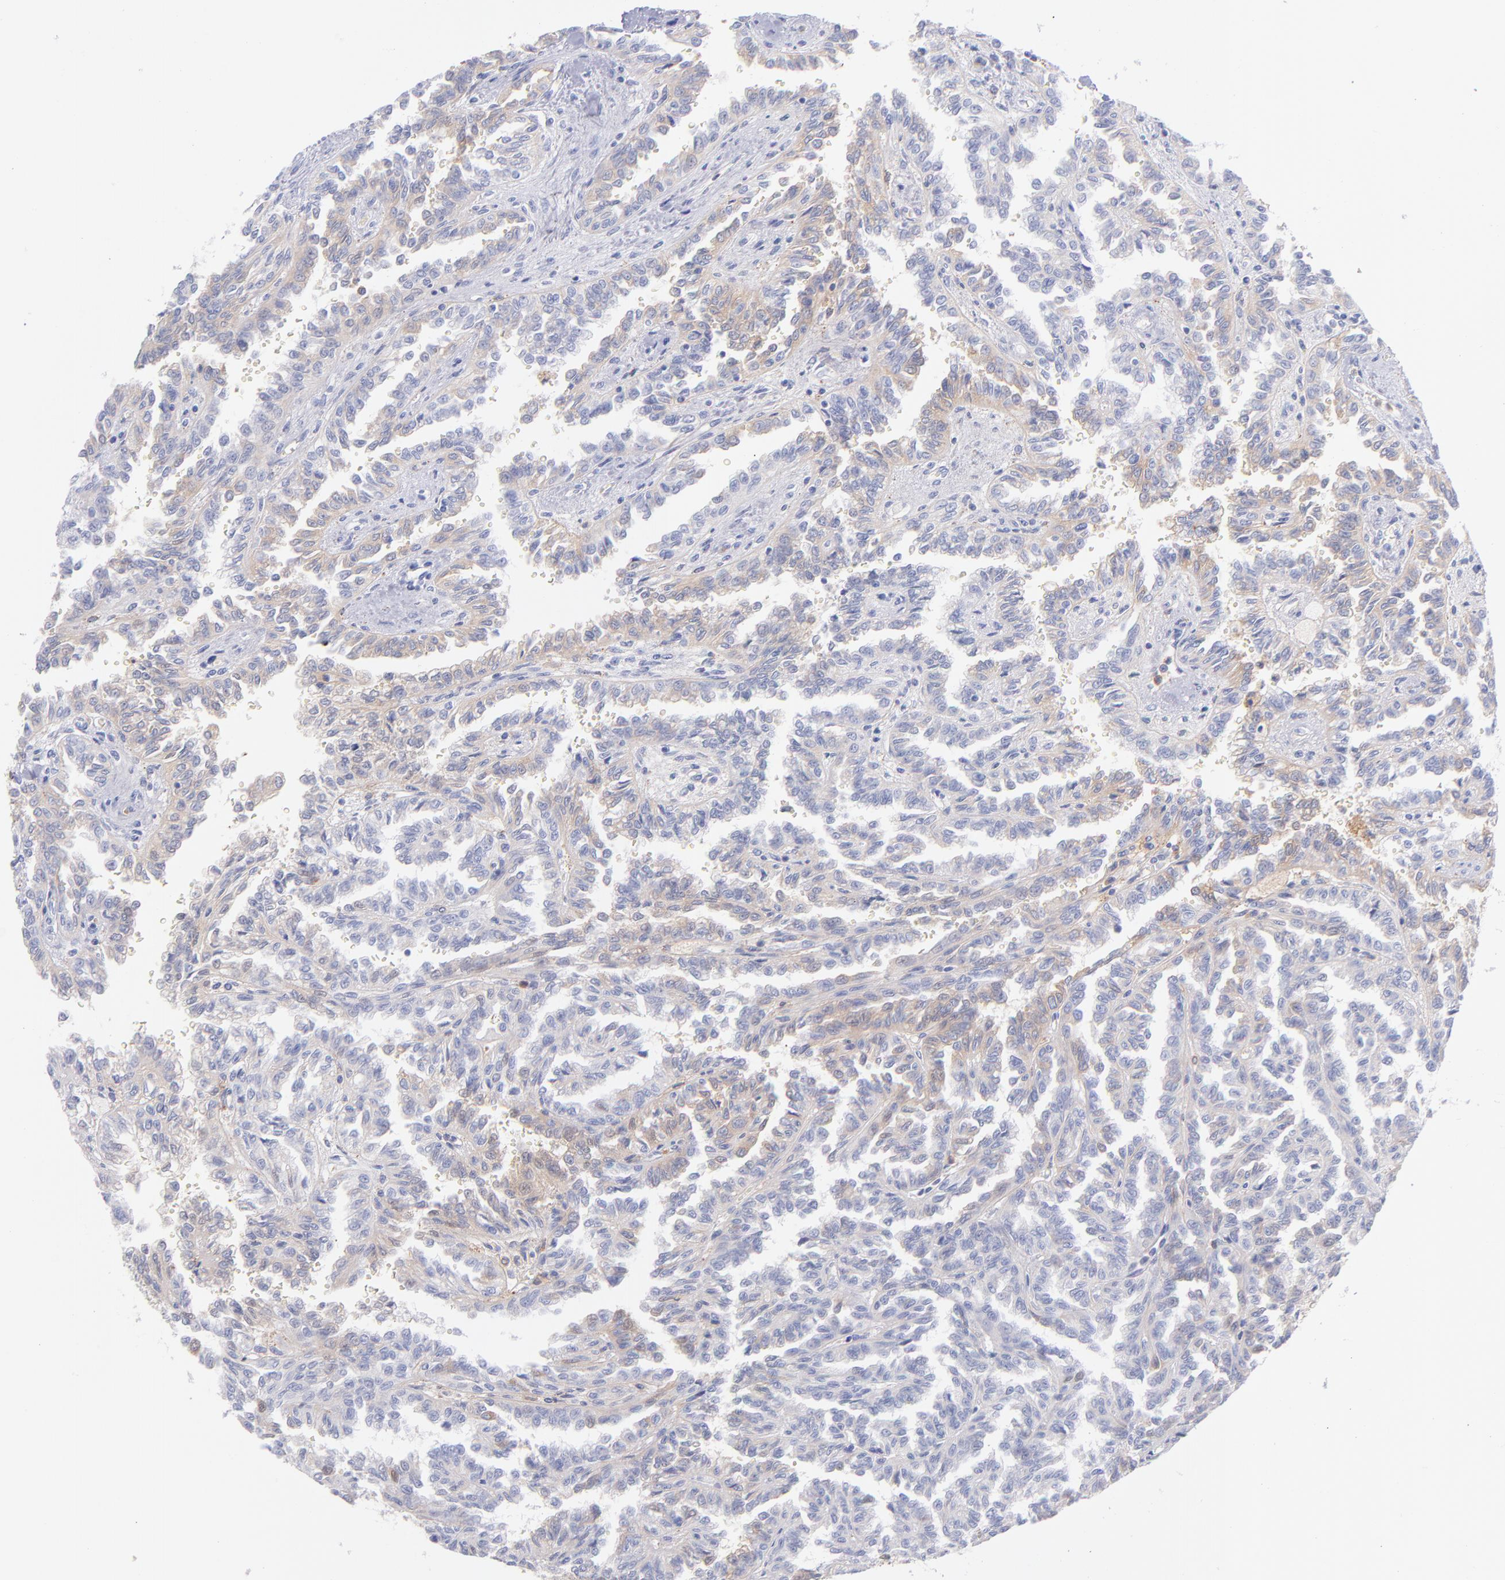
{"staining": {"intensity": "weak", "quantity": "<25%", "location": "cytoplasmic/membranous"}, "tissue": "renal cancer", "cell_type": "Tumor cells", "image_type": "cancer", "snomed": [{"axis": "morphology", "description": "Inflammation, NOS"}, {"axis": "morphology", "description": "Adenocarcinoma, NOS"}, {"axis": "topography", "description": "Kidney"}], "caption": "Immunohistochemistry (IHC) of human renal cancer reveals no expression in tumor cells. The staining was performed using DAB (3,3'-diaminobenzidine) to visualize the protein expression in brown, while the nuclei were stained in blue with hematoxylin (Magnification: 20x).", "gene": "HP", "patient": {"sex": "male", "age": 68}}